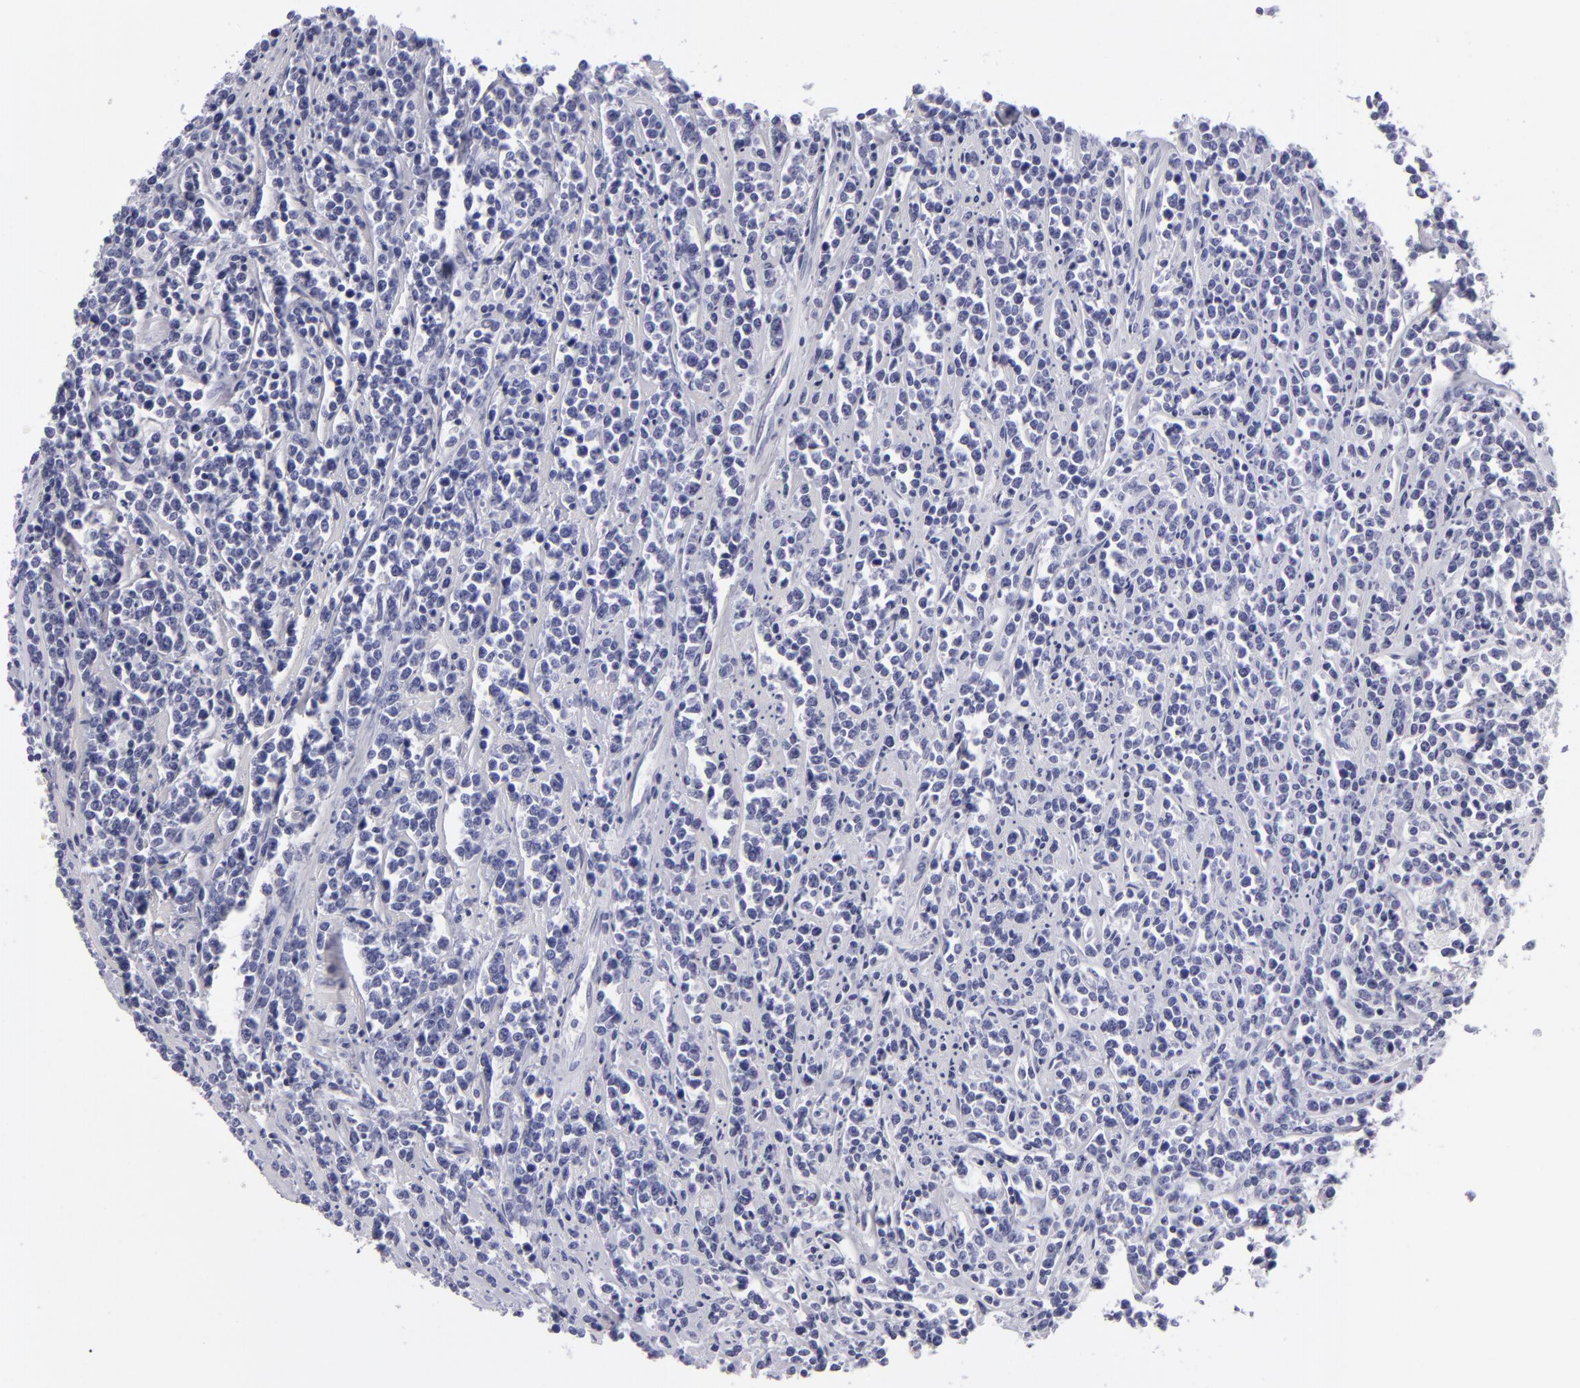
{"staining": {"intensity": "negative", "quantity": "none", "location": "none"}, "tissue": "lymphoma", "cell_type": "Tumor cells", "image_type": "cancer", "snomed": [{"axis": "morphology", "description": "Malignant lymphoma, non-Hodgkin's type, High grade"}, {"axis": "topography", "description": "Small intestine"}, {"axis": "topography", "description": "Colon"}], "caption": "Lymphoma was stained to show a protein in brown. There is no significant positivity in tumor cells.", "gene": "VIL1", "patient": {"sex": "male", "age": 8}}